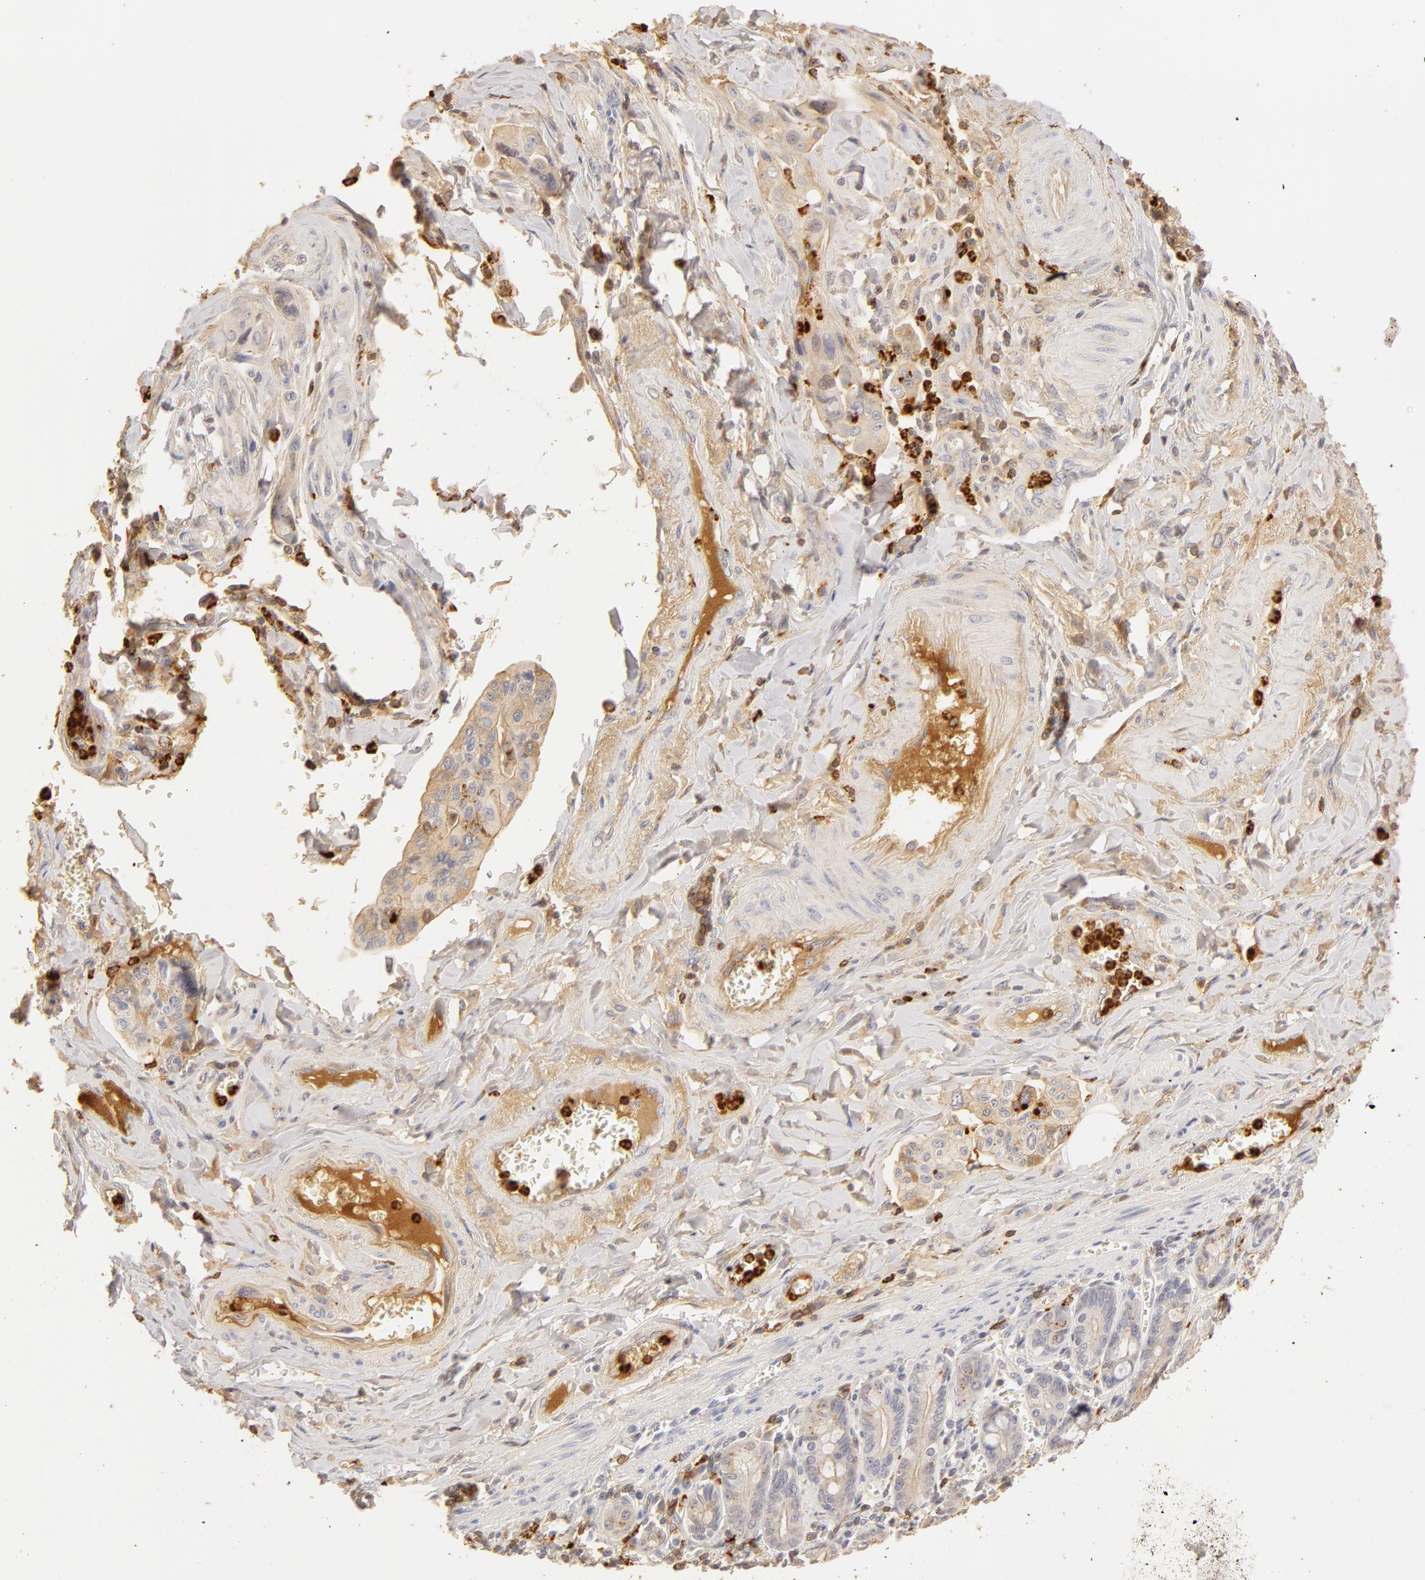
{"staining": {"intensity": "weak", "quantity": ">75%", "location": "cytoplasmic/membranous"}, "tissue": "pancreatic cancer", "cell_type": "Tumor cells", "image_type": "cancer", "snomed": [{"axis": "morphology", "description": "Adenocarcinoma, NOS"}, {"axis": "topography", "description": "Pancreas"}], "caption": "Pancreatic adenocarcinoma was stained to show a protein in brown. There is low levels of weak cytoplasmic/membranous staining in approximately >75% of tumor cells.", "gene": "C1R", "patient": {"sex": "male", "age": 77}}